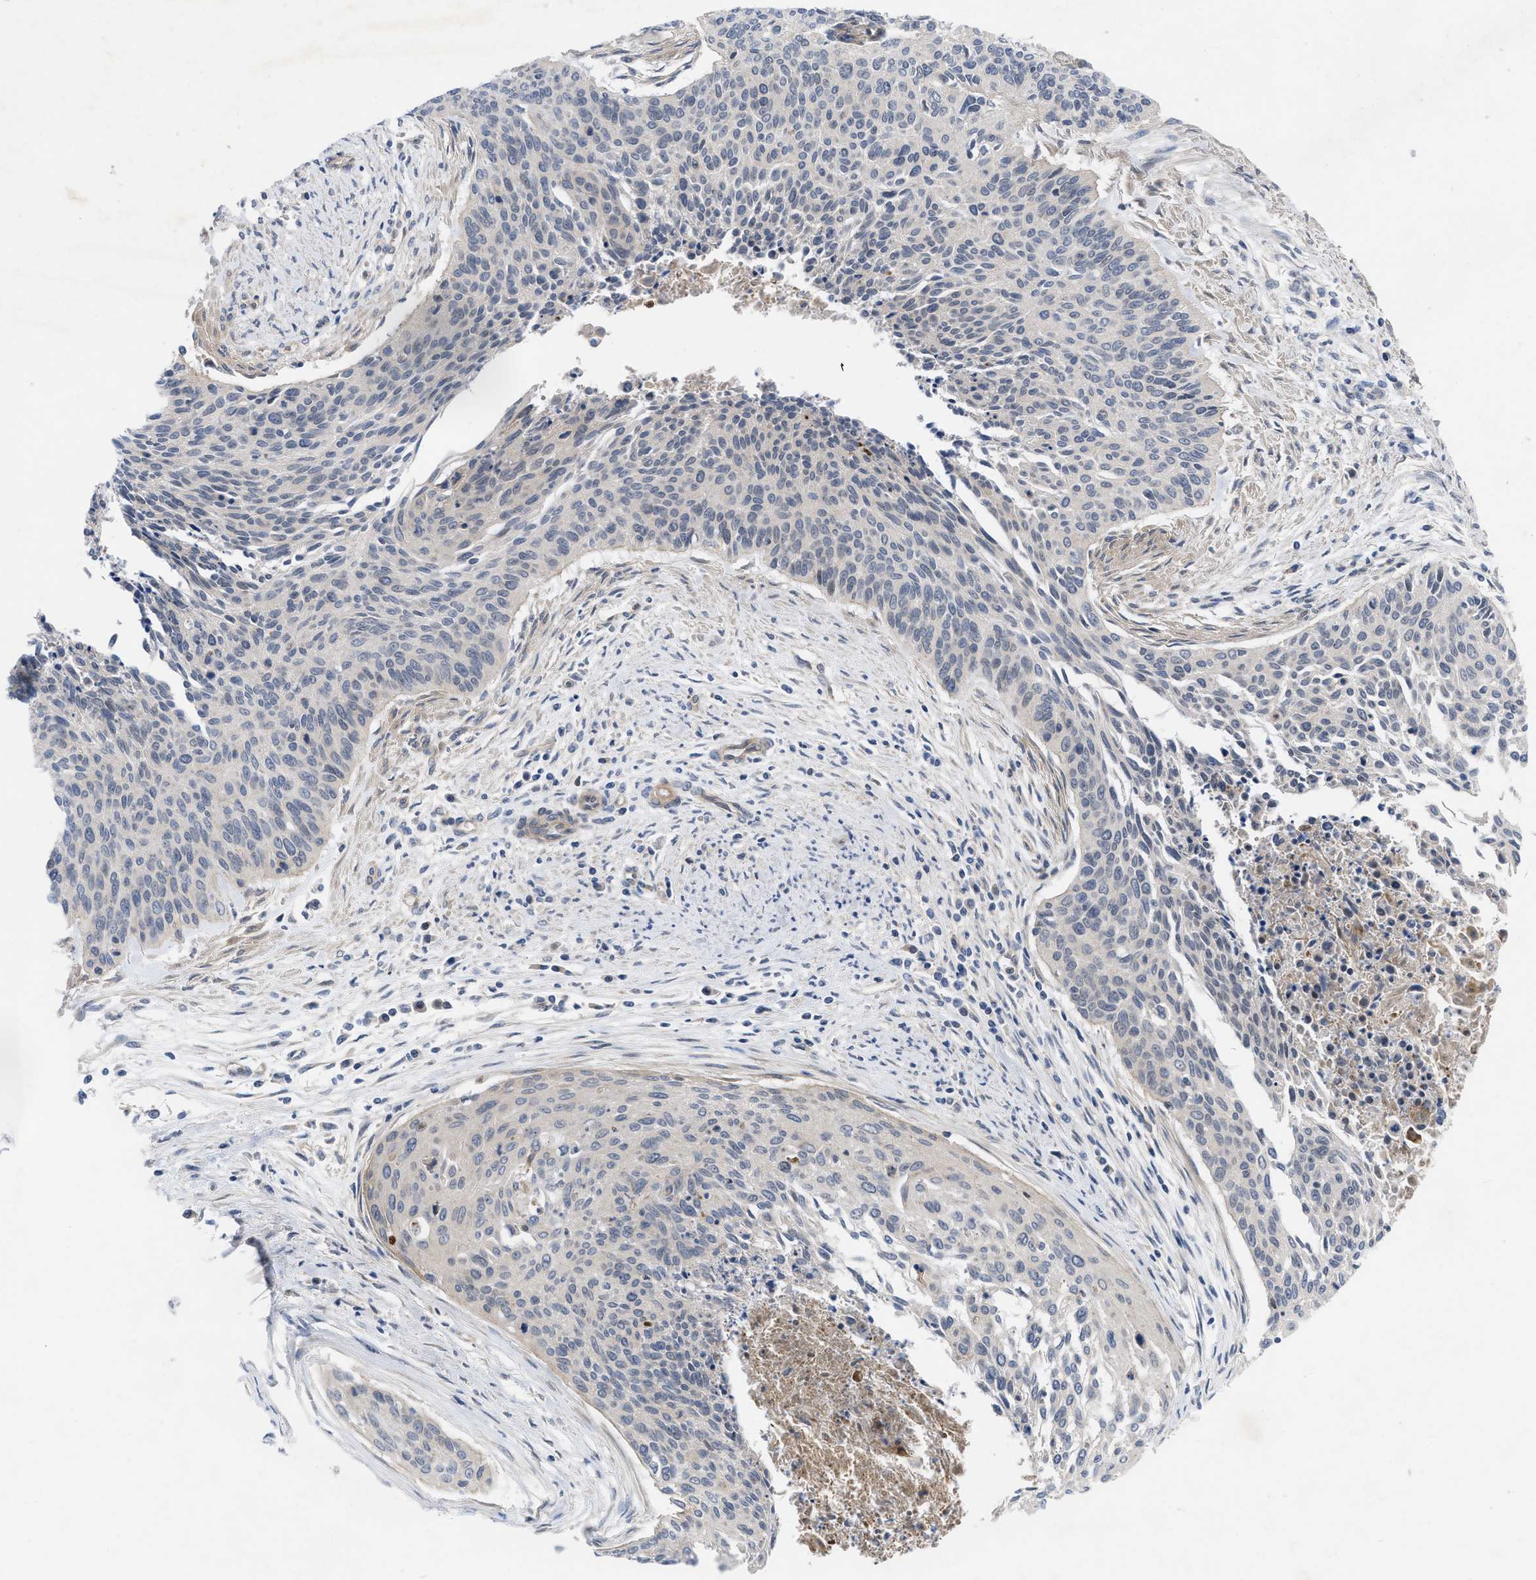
{"staining": {"intensity": "negative", "quantity": "none", "location": "none"}, "tissue": "cervical cancer", "cell_type": "Tumor cells", "image_type": "cancer", "snomed": [{"axis": "morphology", "description": "Squamous cell carcinoma, NOS"}, {"axis": "topography", "description": "Cervix"}], "caption": "Tumor cells show no significant protein positivity in squamous cell carcinoma (cervical).", "gene": "NDEL1", "patient": {"sex": "female", "age": 55}}